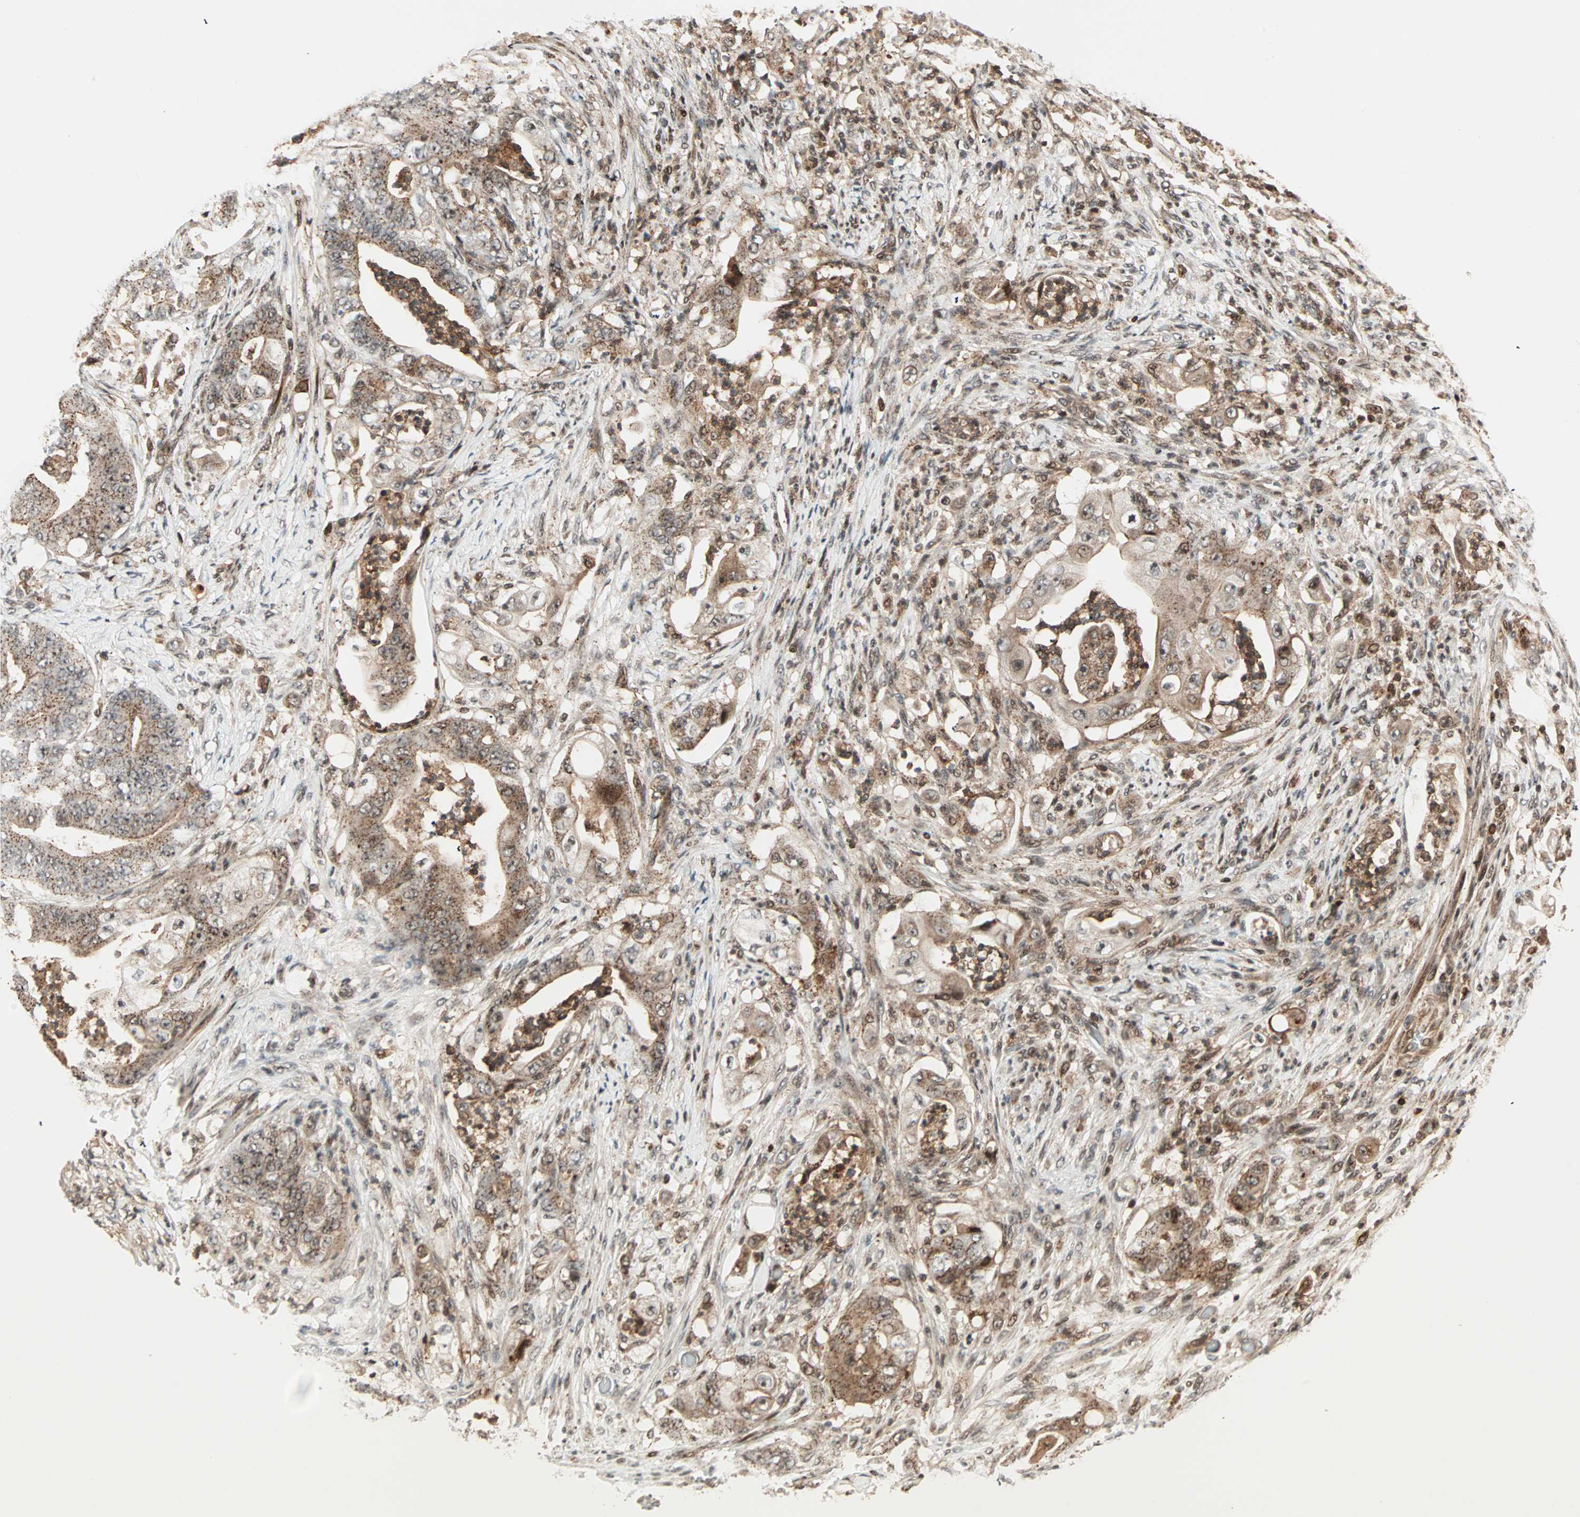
{"staining": {"intensity": "moderate", "quantity": ">75%", "location": "cytoplasmic/membranous,nuclear"}, "tissue": "stomach cancer", "cell_type": "Tumor cells", "image_type": "cancer", "snomed": [{"axis": "morphology", "description": "Adenocarcinoma, NOS"}, {"axis": "topography", "description": "Stomach"}], "caption": "Immunohistochemical staining of human stomach cancer displays medium levels of moderate cytoplasmic/membranous and nuclear protein expression in approximately >75% of tumor cells.", "gene": "ZBED9", "patient": {"sex": "female", "age": 73}}